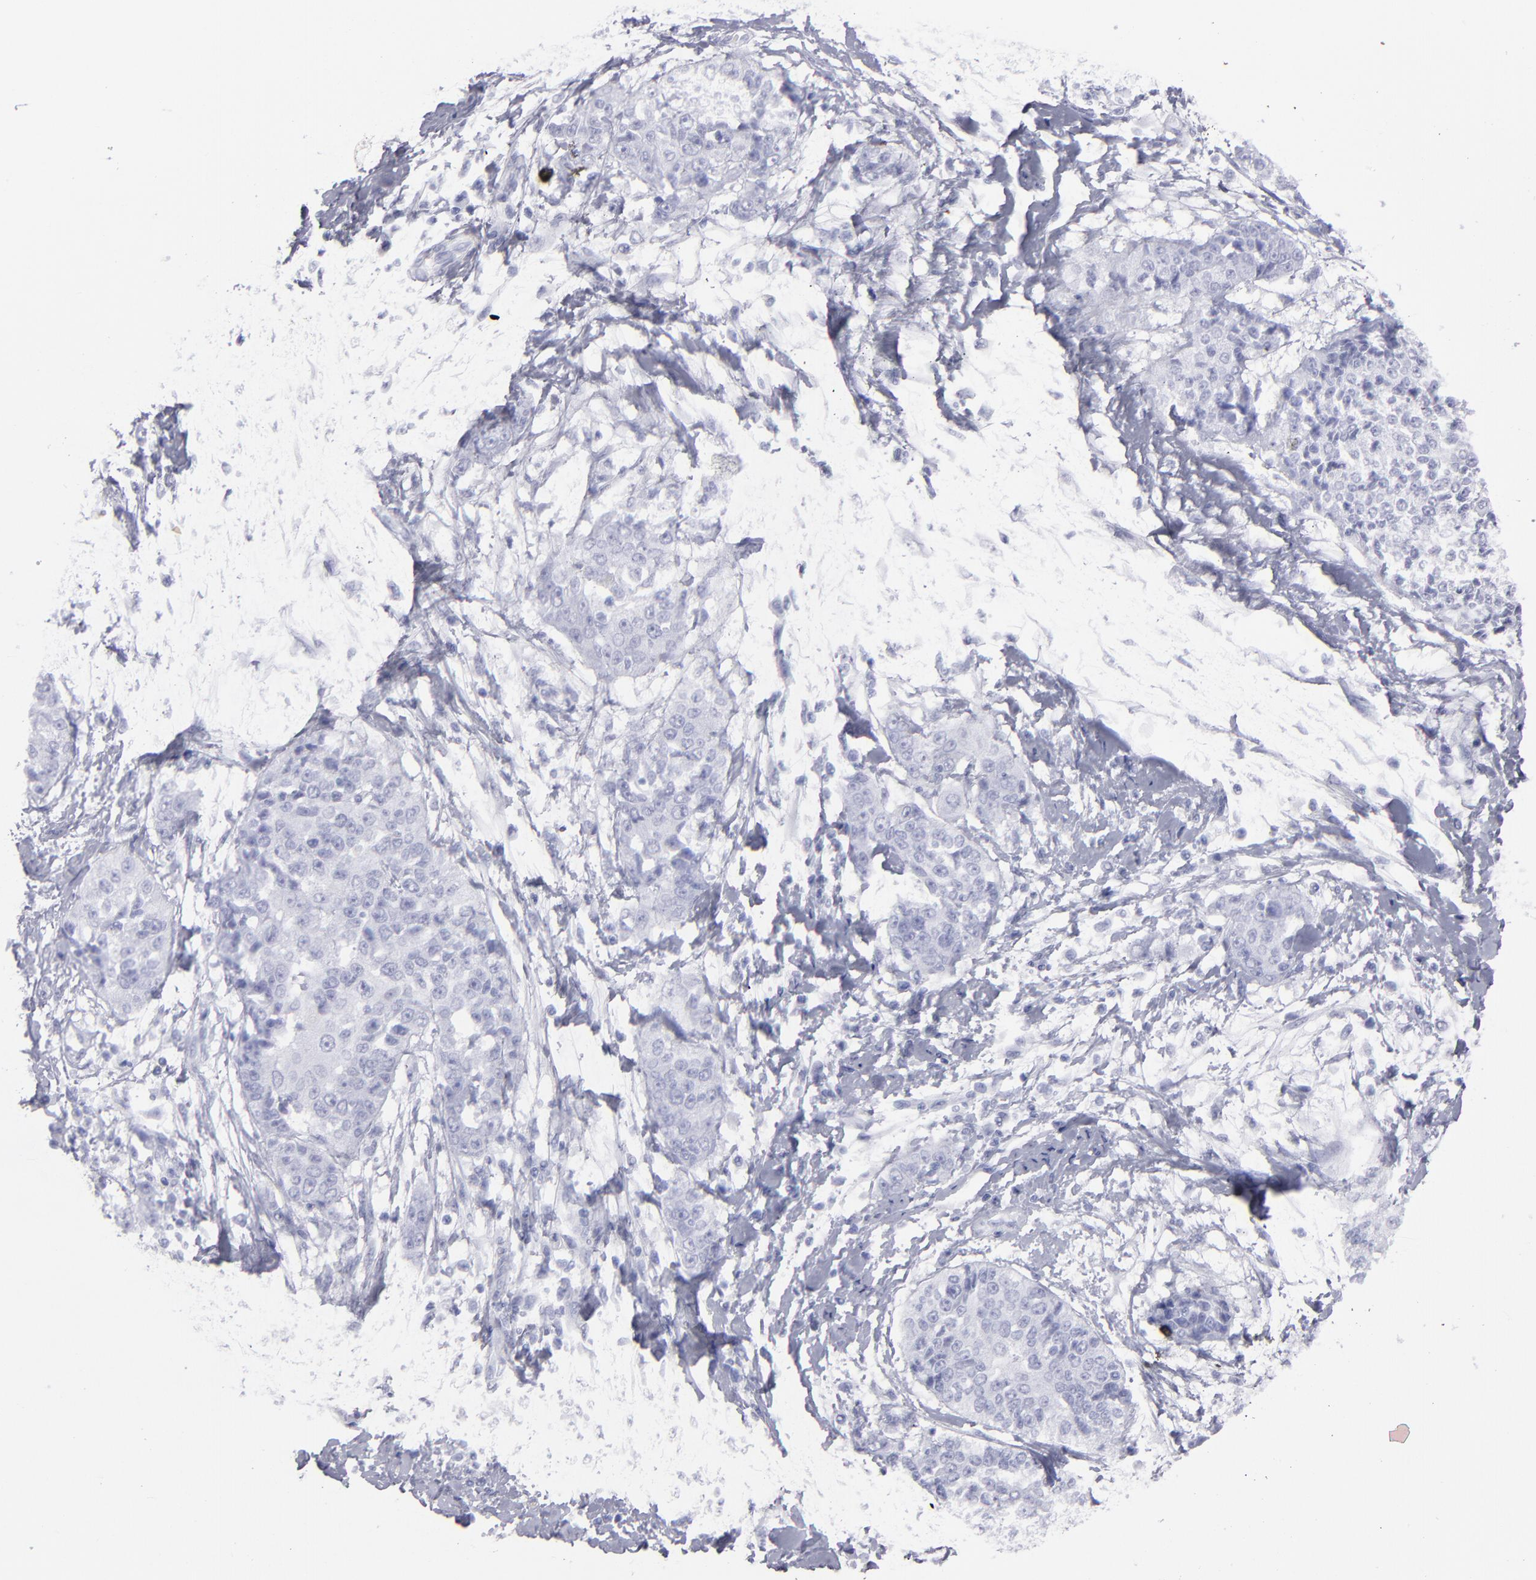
{"staining": {"intensity": "negative", "quantity": "none", "location": "none"}, "tissue": "cervical cancer", "cell_type": "Tumor cells", "image_type": "cancer", "snomed": [{"axis": "morphology", "description": "Squamous cell carcinoma, NOS"}, {"axis": "topography", "description": "Cervix"}], "caption": "Image shows no protein staining in tumor cells of cervical cancer (squamous cell carcinoma) tissue.", "gene": "ALDOB", "patient": {"sex": "female", "age": 64}}